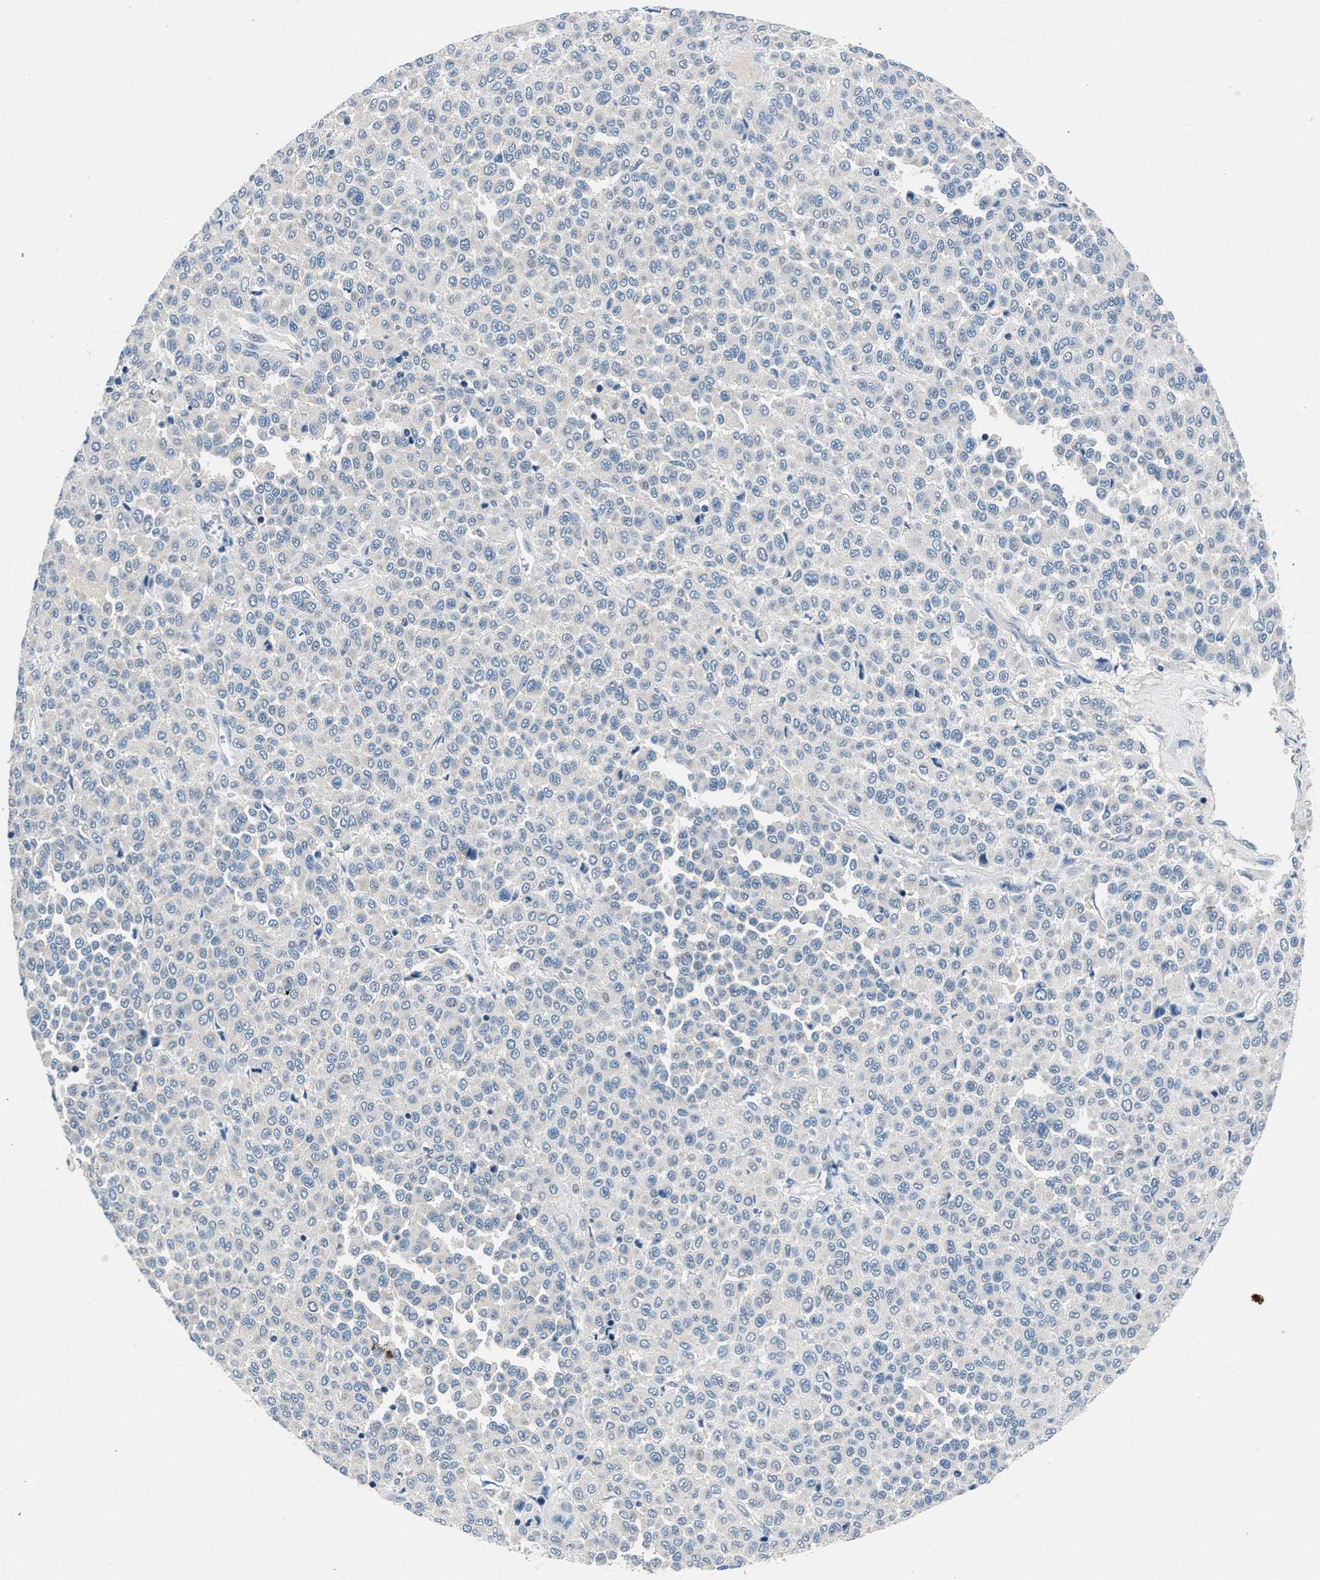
{"staining": {"intensity": "negative", "quantity": "none", "location": "none"}, "tissue": "melanoma", "cell_type": "Tumor cells", "image_type": "cancer", "snomed": [{"axis": "morphology", "description": "Malignant melanoma, Metastatic site"}, {"axis": "topography", "description": "Pancreas"}], "caption": "Protein analysis of malignant melanoma (metastatic site) exhibits no significant positivity in tumor cells.", "gene": "DENND6B", "patient": {"sex": "female", "age": 30}}